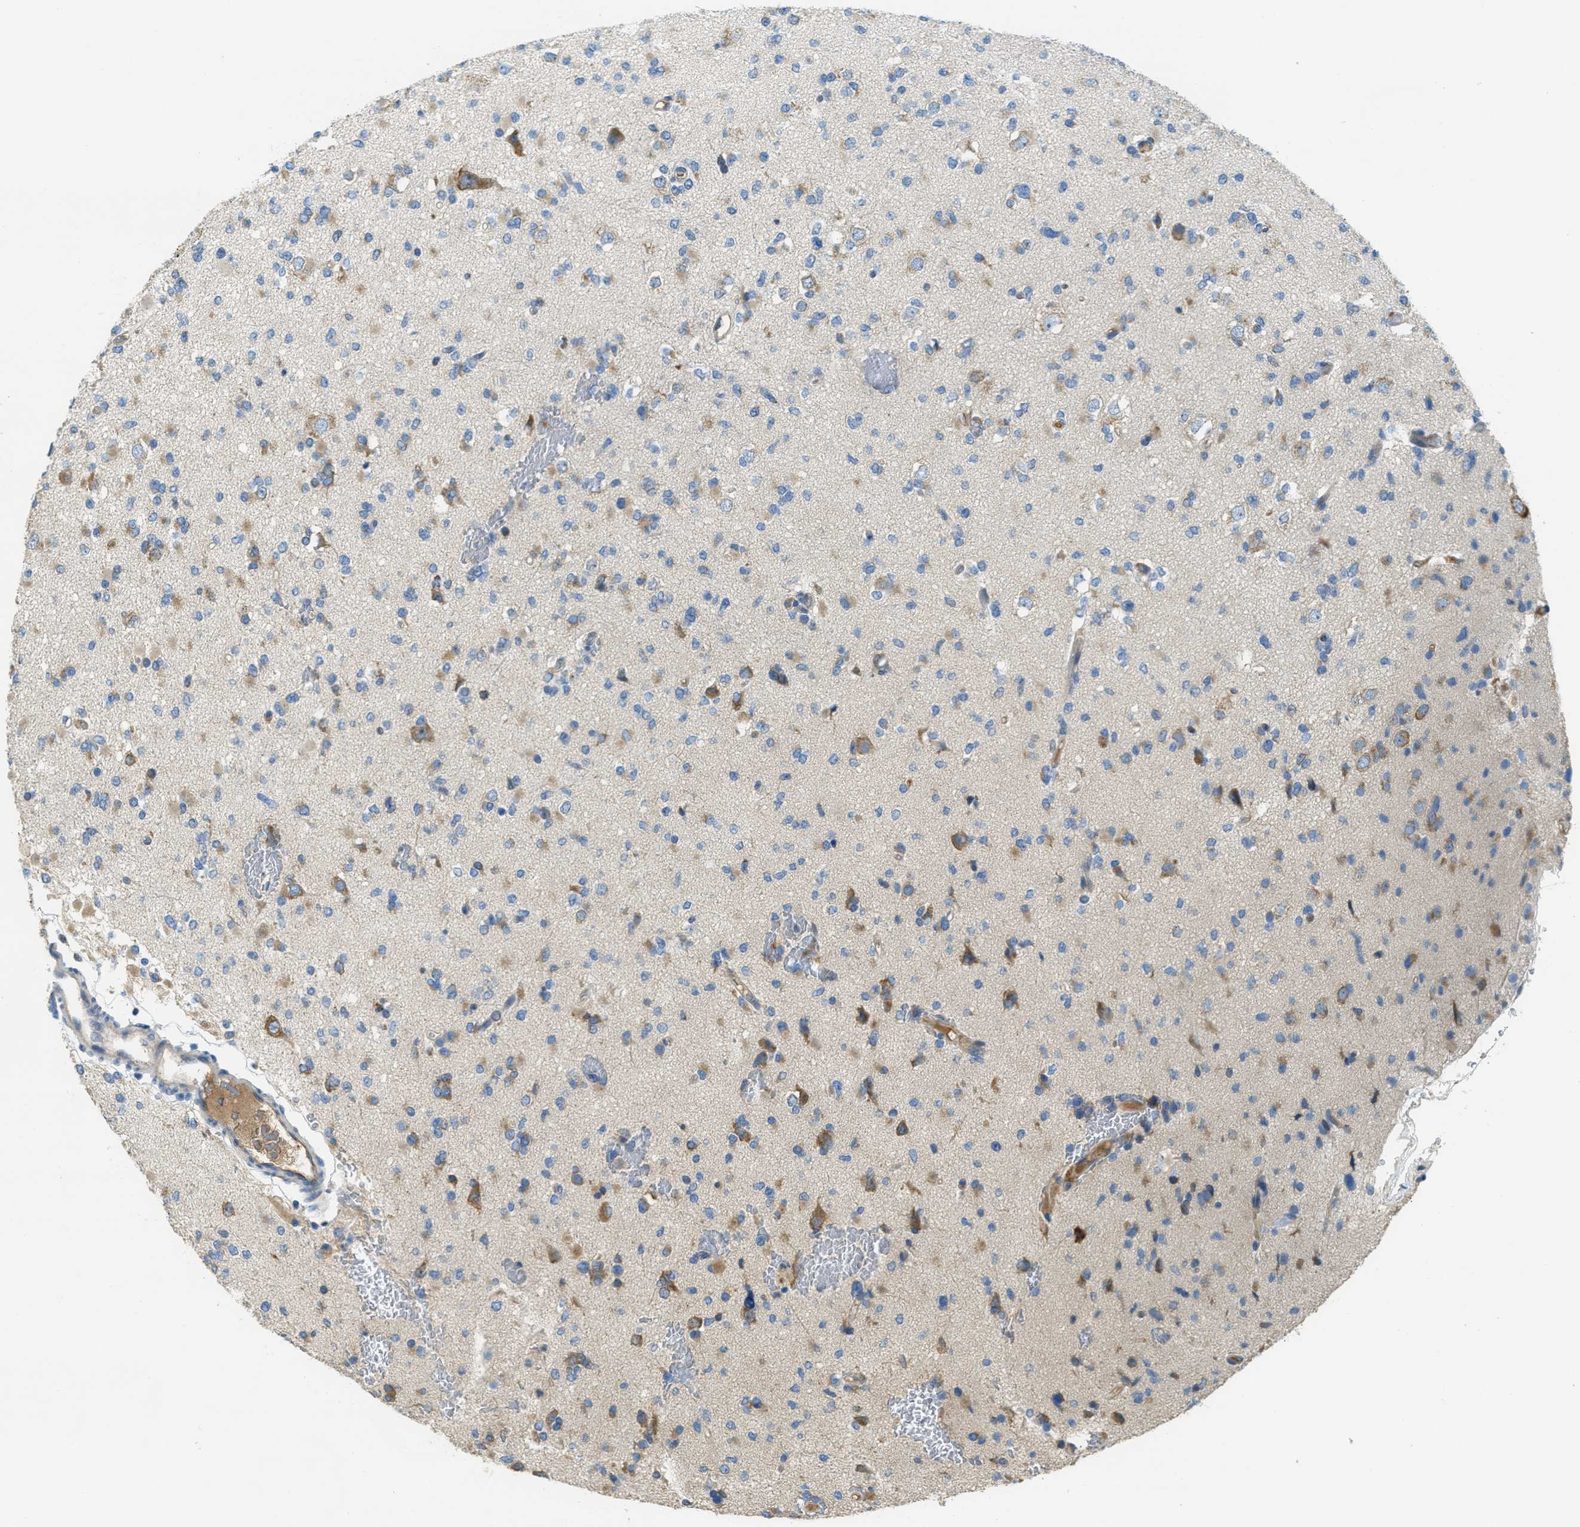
{"staining": {"intensity": "weak", "quantity": "25%-75%", "location": "cytoplasmic/membranous"}, "tissue": "glioma", "cell_type": "Tumor cells", "image_type": "cancer", "snomed": [{"axis": "morphology", "description": "Glioma, malignant, Low grade"}, {"axis": "topography", "description": "Brain"}], "caption": "A brown stain highlights weak cytoplasmic/membranous positivity of a protein in human glioma tumor cells.", "gene": "SSR1", "patient": {"sex": "female", "age": 22}}